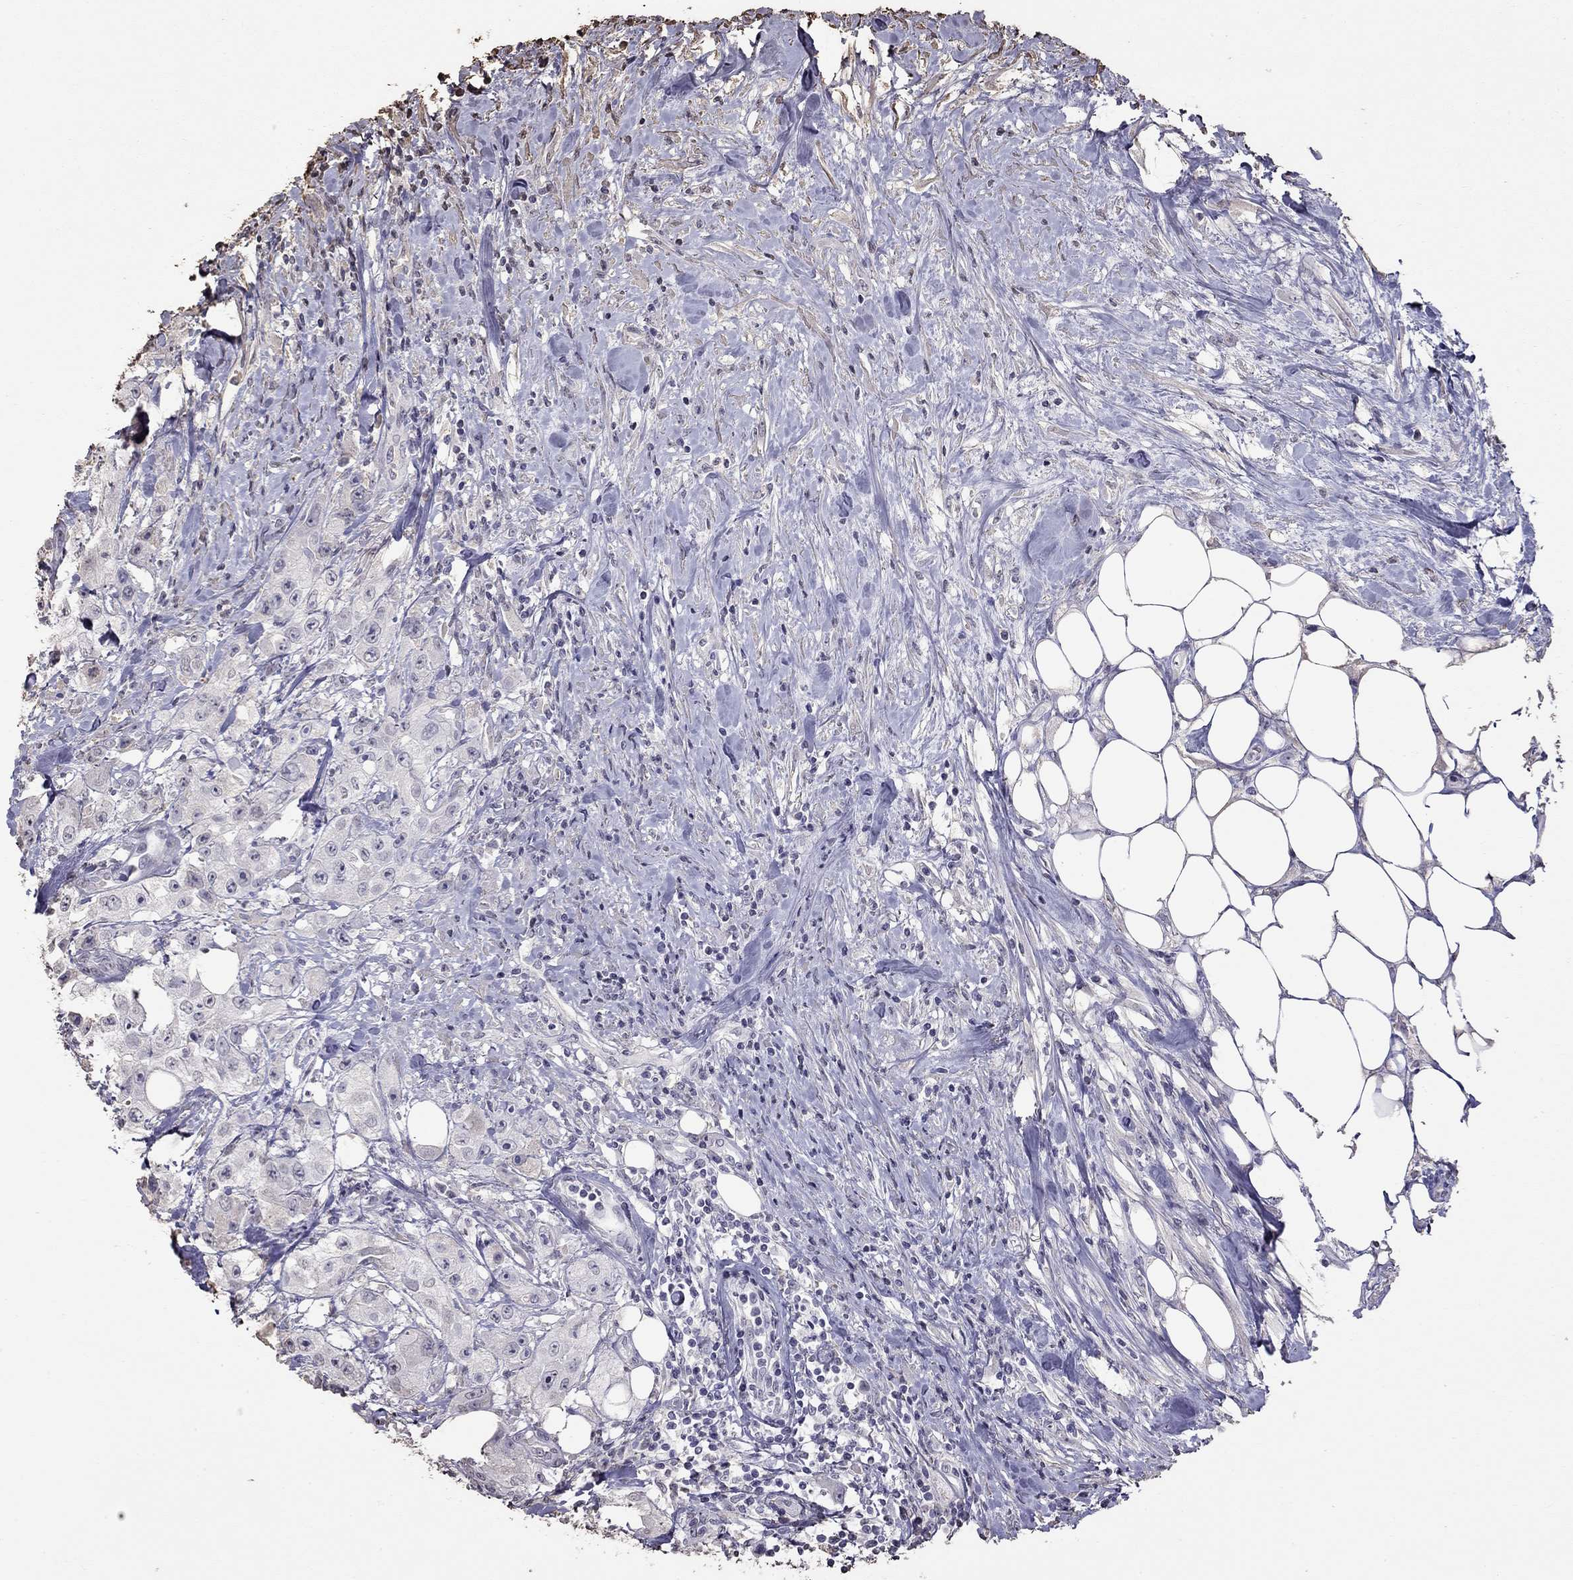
{"staining": {"intensity": "negative", "quantity": "none", "location": "none"}, "tissue": "urothelial cancer", "cell_type": "Tumor cells", "image_type": "cancer", "snomed": [{"axis": "morphology", "description": "Urothelial carcinoma, High grade"}, {"axis": "topography", "description": "Urinary bladder"}], "caption": "IHC of high-grade urothelial carcinoma demonstrates no expression in tumor cells. (DAB (3,3'-diaminobenzidine) IHC, high magnification).", "gene": "SUN3", "patient": {"sex": "male", "age": 79}}